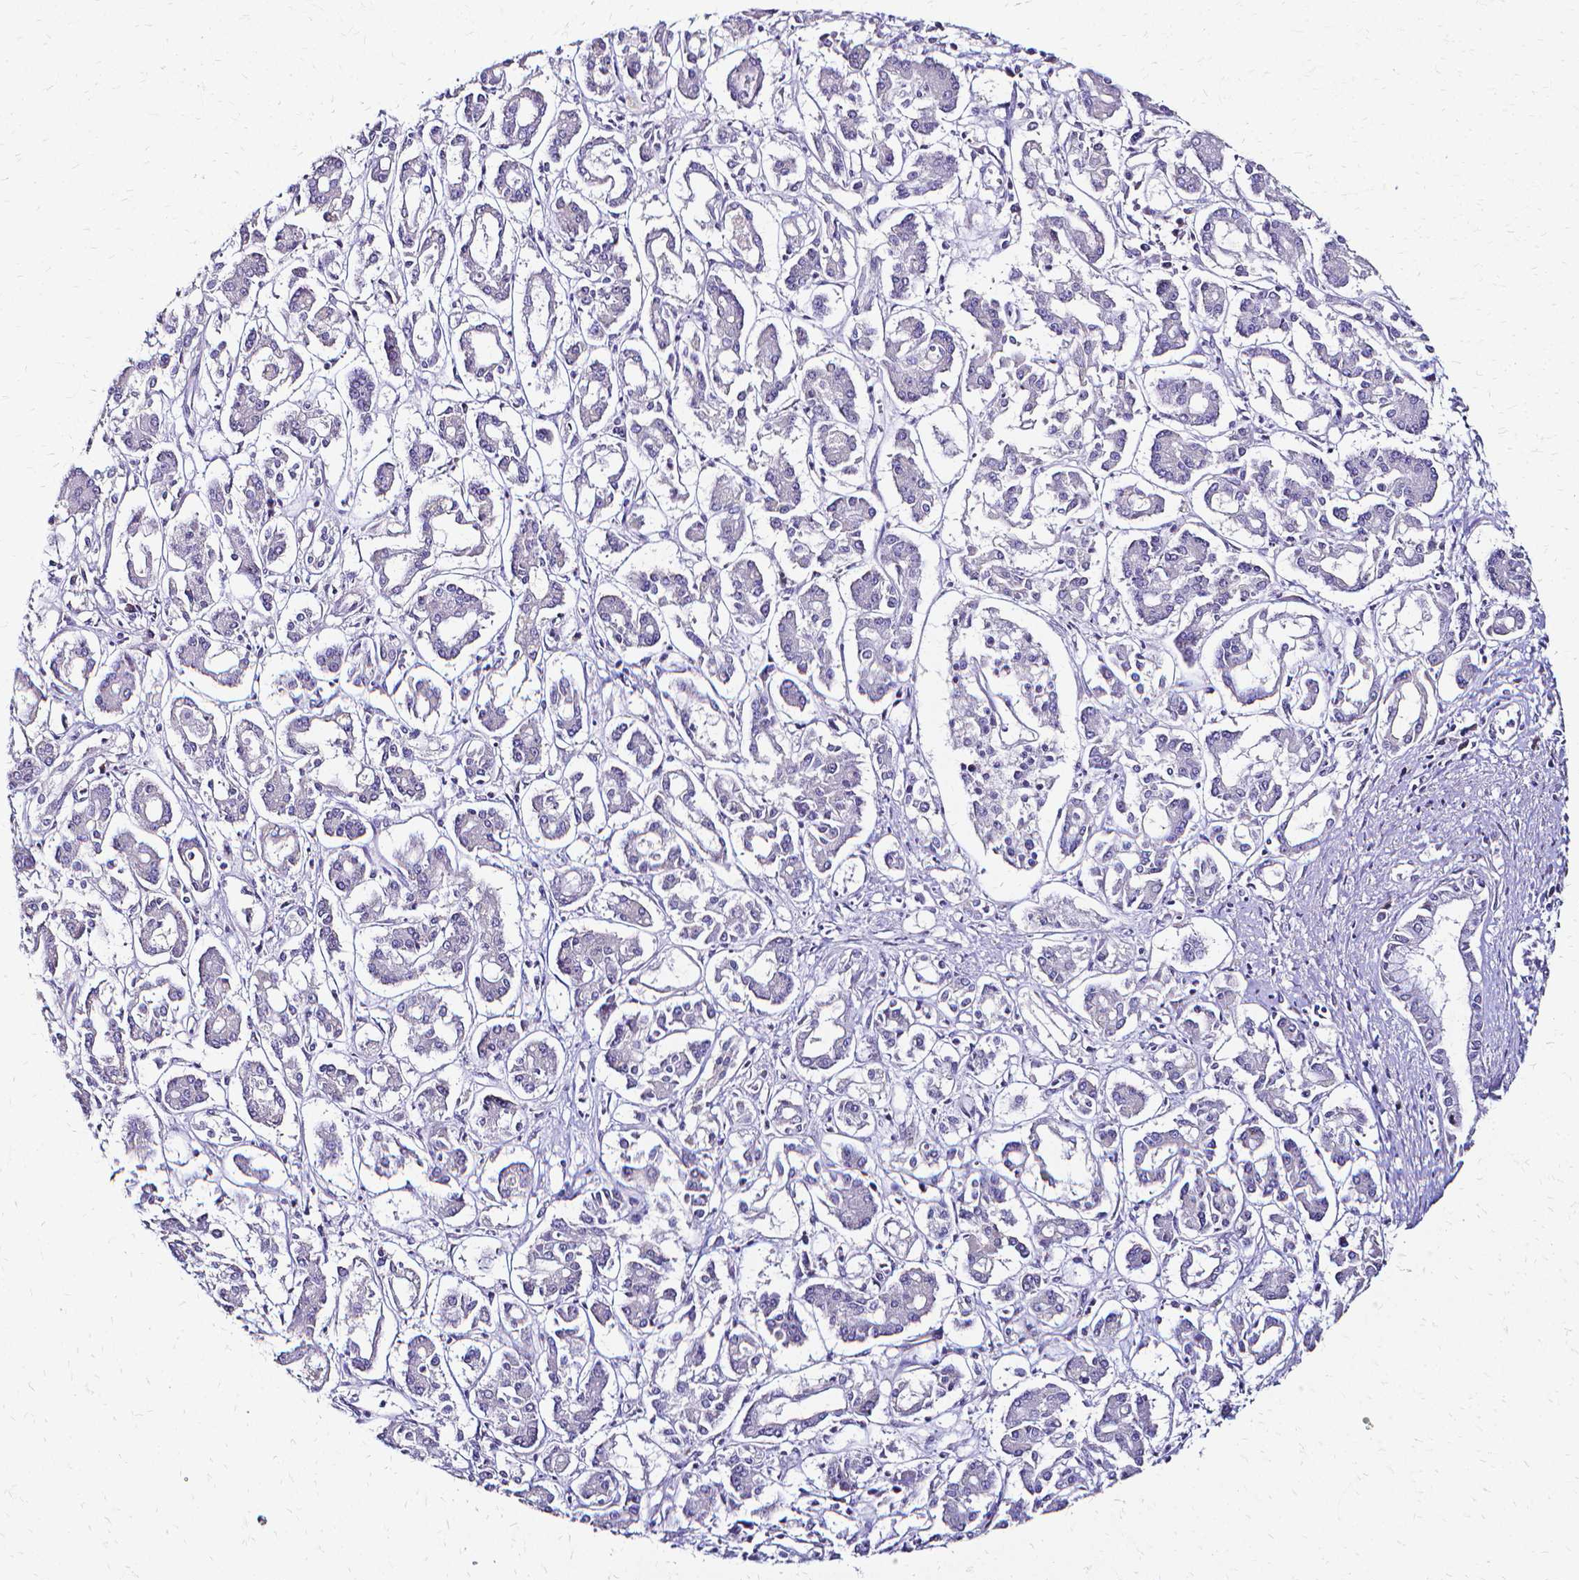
{"staining": {"intensity": "negative", "quantity": "none", "location": "none"}, "tissue": "pancreatic cancer", "cell_type": "Tumor cells", "image_type": "cancer", "snomed": [{"axis": "morphology", "description": "Adenocarcinoma, NOS"}, {"axis": "topography", "description": "Pancreas"}], "caption": "Immunohistochemical staining of adenocarcinoma (pancreatic) shows no significant positivity in tumor cells.", "gene": "CCNB1", "patient": {"sex": "male", "age": 85}}